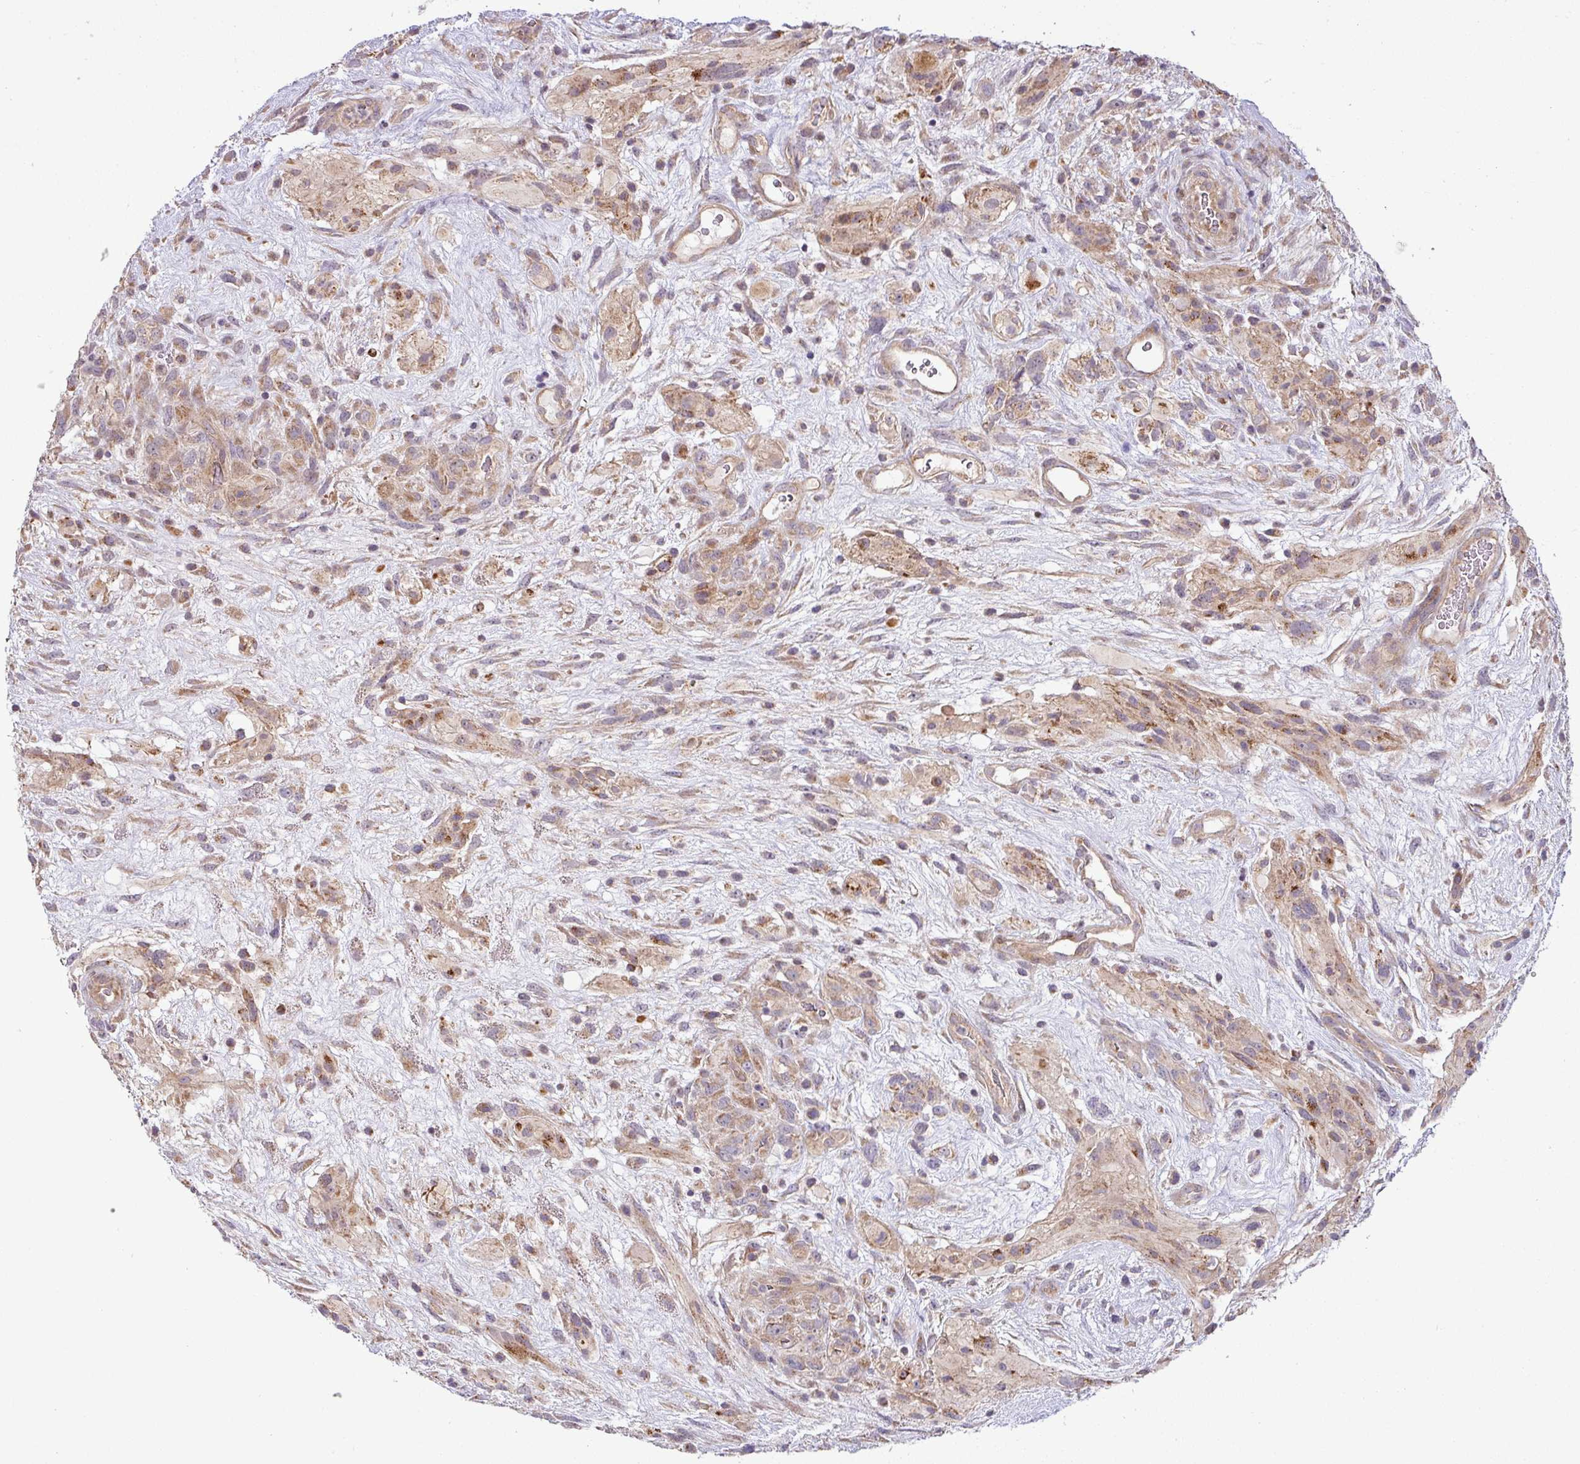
{"staining": {"intensity": "moderate", "quantity": ">75%", "location": "cytoplasmic/membranous"}, "tissue": "glioma", "cell_type": "Tumor cells", "image_type": "cancer", "snomed": [{"axis": "morphology", "description": "Glioma, malignant, High grade"}, {"axis": "topography", "description": "Brain"}], "caption": "Immunohistochemistry (IHC) (DAB) staining of human glioma displays moderate cytoplasmic/membranous protein positivity in about >75% of tumor cells.", "gene": "TIMMDC1", "patient": {"sex": "male", "age": 61}}